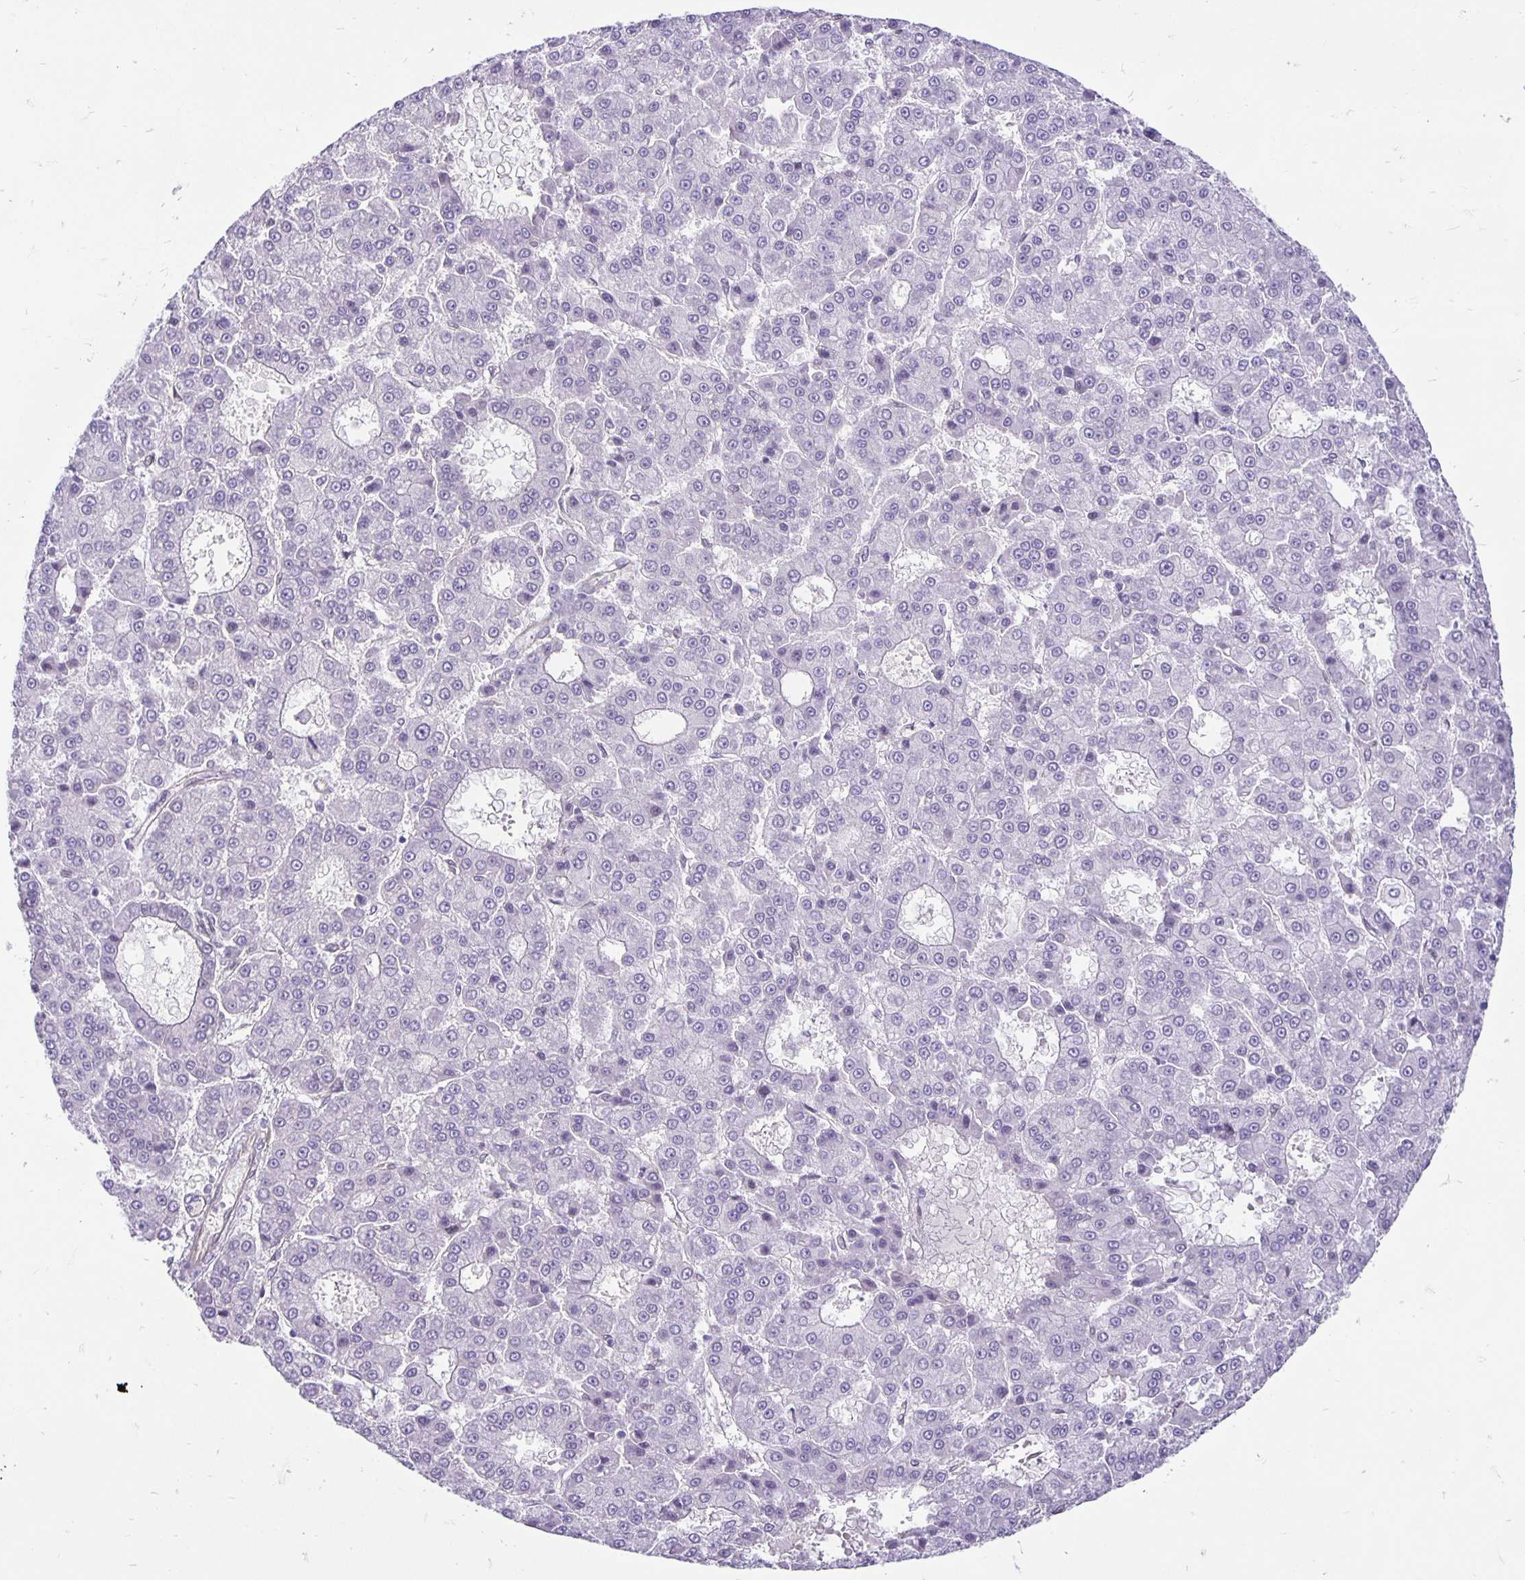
{"staining": {"intensity": "negative", "quantity": "none", "location": "none"}, "tissue": "liver cancer", "cell_type": "Tumor cells", "image_type": "cancer", "snomed": [{"axis": "morphology", "description": "Carcinoma, Hepatocellular, NOS"}, {"axis": "topography", "description": "Liver"}], "caption": "Liver hepatocellular carcinoma stained for a protein using immunohistochemistry displays no staining tumor cells.", "gene": "TAX1BP3", "patient": {"sex": "male", "age": 70}}